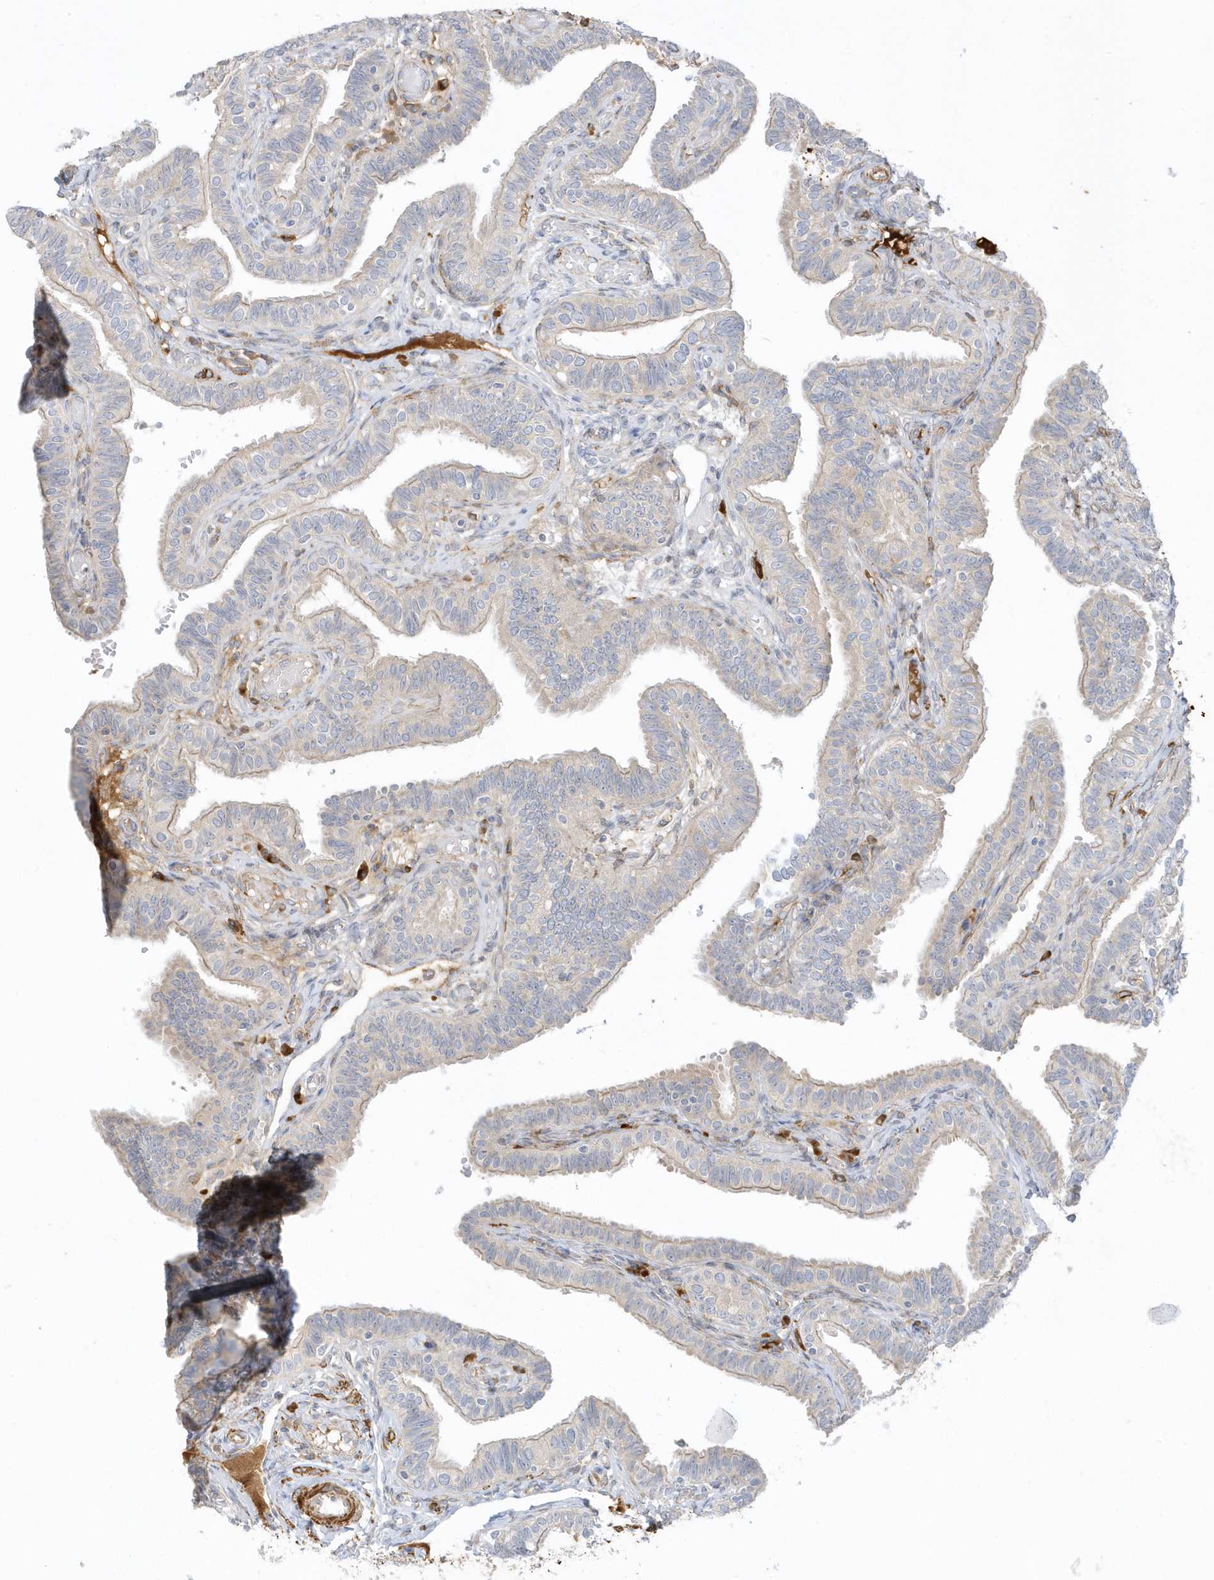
{"staining": {"intensity": "negative", "quantity": "none", "location": "none"}, "tissue": "fallopian tube", "cell_type": "Glandular cells", "image_type": "normal", "snomed": [{"axis": "morphology", "description": "Normal tissue, NOS"}, {"axis": "topography", "description": "Fallopian tube"}], "caption": "IHC of benign human fallopian tube displays no expression in glandular cells. Nuclei are stained in blue.", "gene": "THADA", "patient": {"sex": "female", "age": 39}}